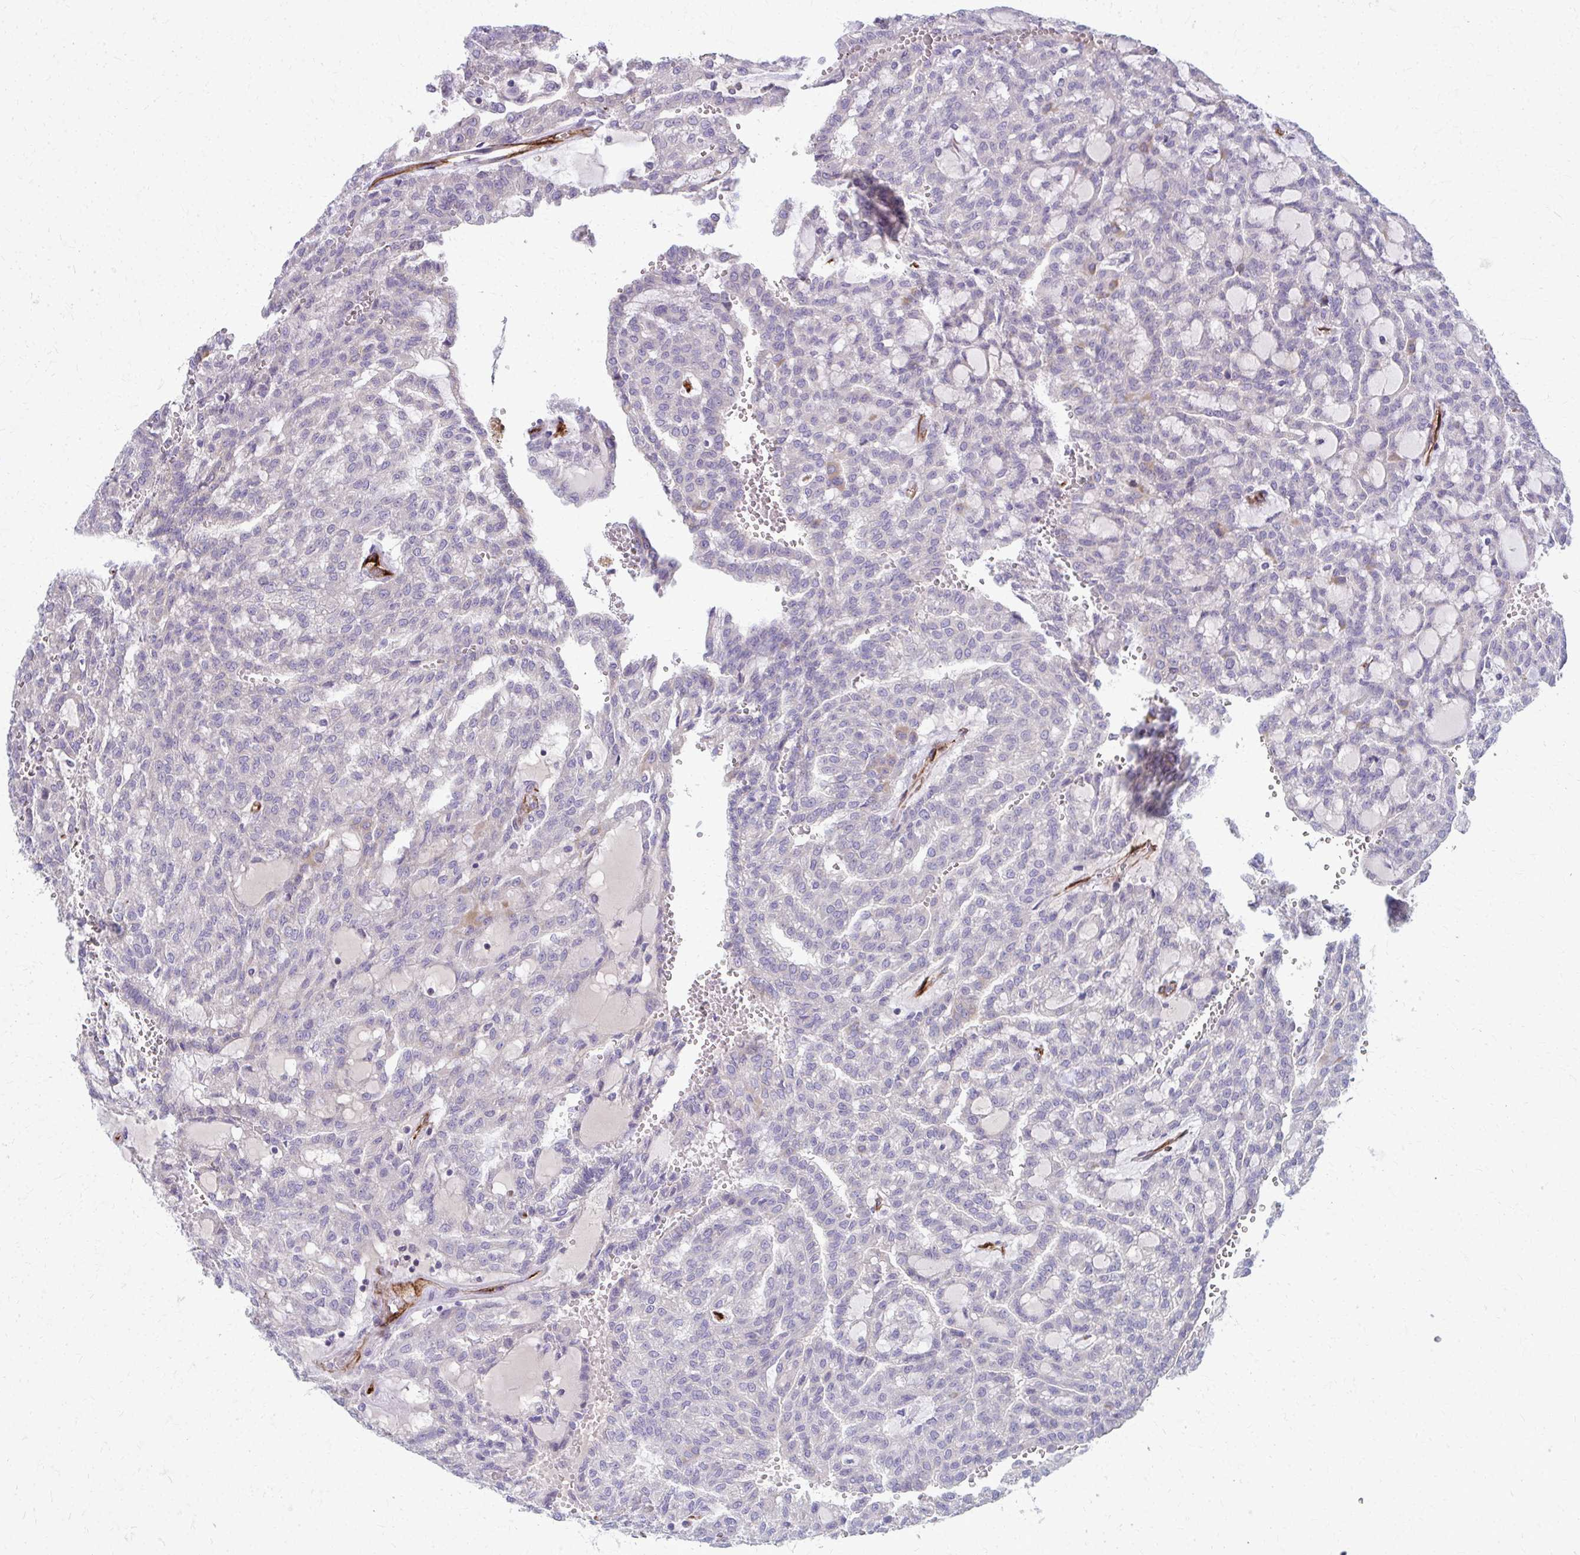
{"staining": {"intensity": "negative", "quantity": "none", "location": "none"}, "tissue": "renal cancer", "cell_type": "Tumor cells", "image_type": "cancer", "snomed": [{"axis": "morphology", "description": "Adenocarcinoma, NOS"}, {"axis": "topography", "description": "Kidney"}], "caption": "Renal cancer (adenocarcinoma) was stained to show a protein in brown. There is no significant positivity in tumor cells. (Brightfield microscopy of DAB (3,3'-diaminobenzidine) immunohistochemistry (IHC) at high magnification).", "gene": "ADIPOQ", "patient": {"sex": "male", "age": 63}}